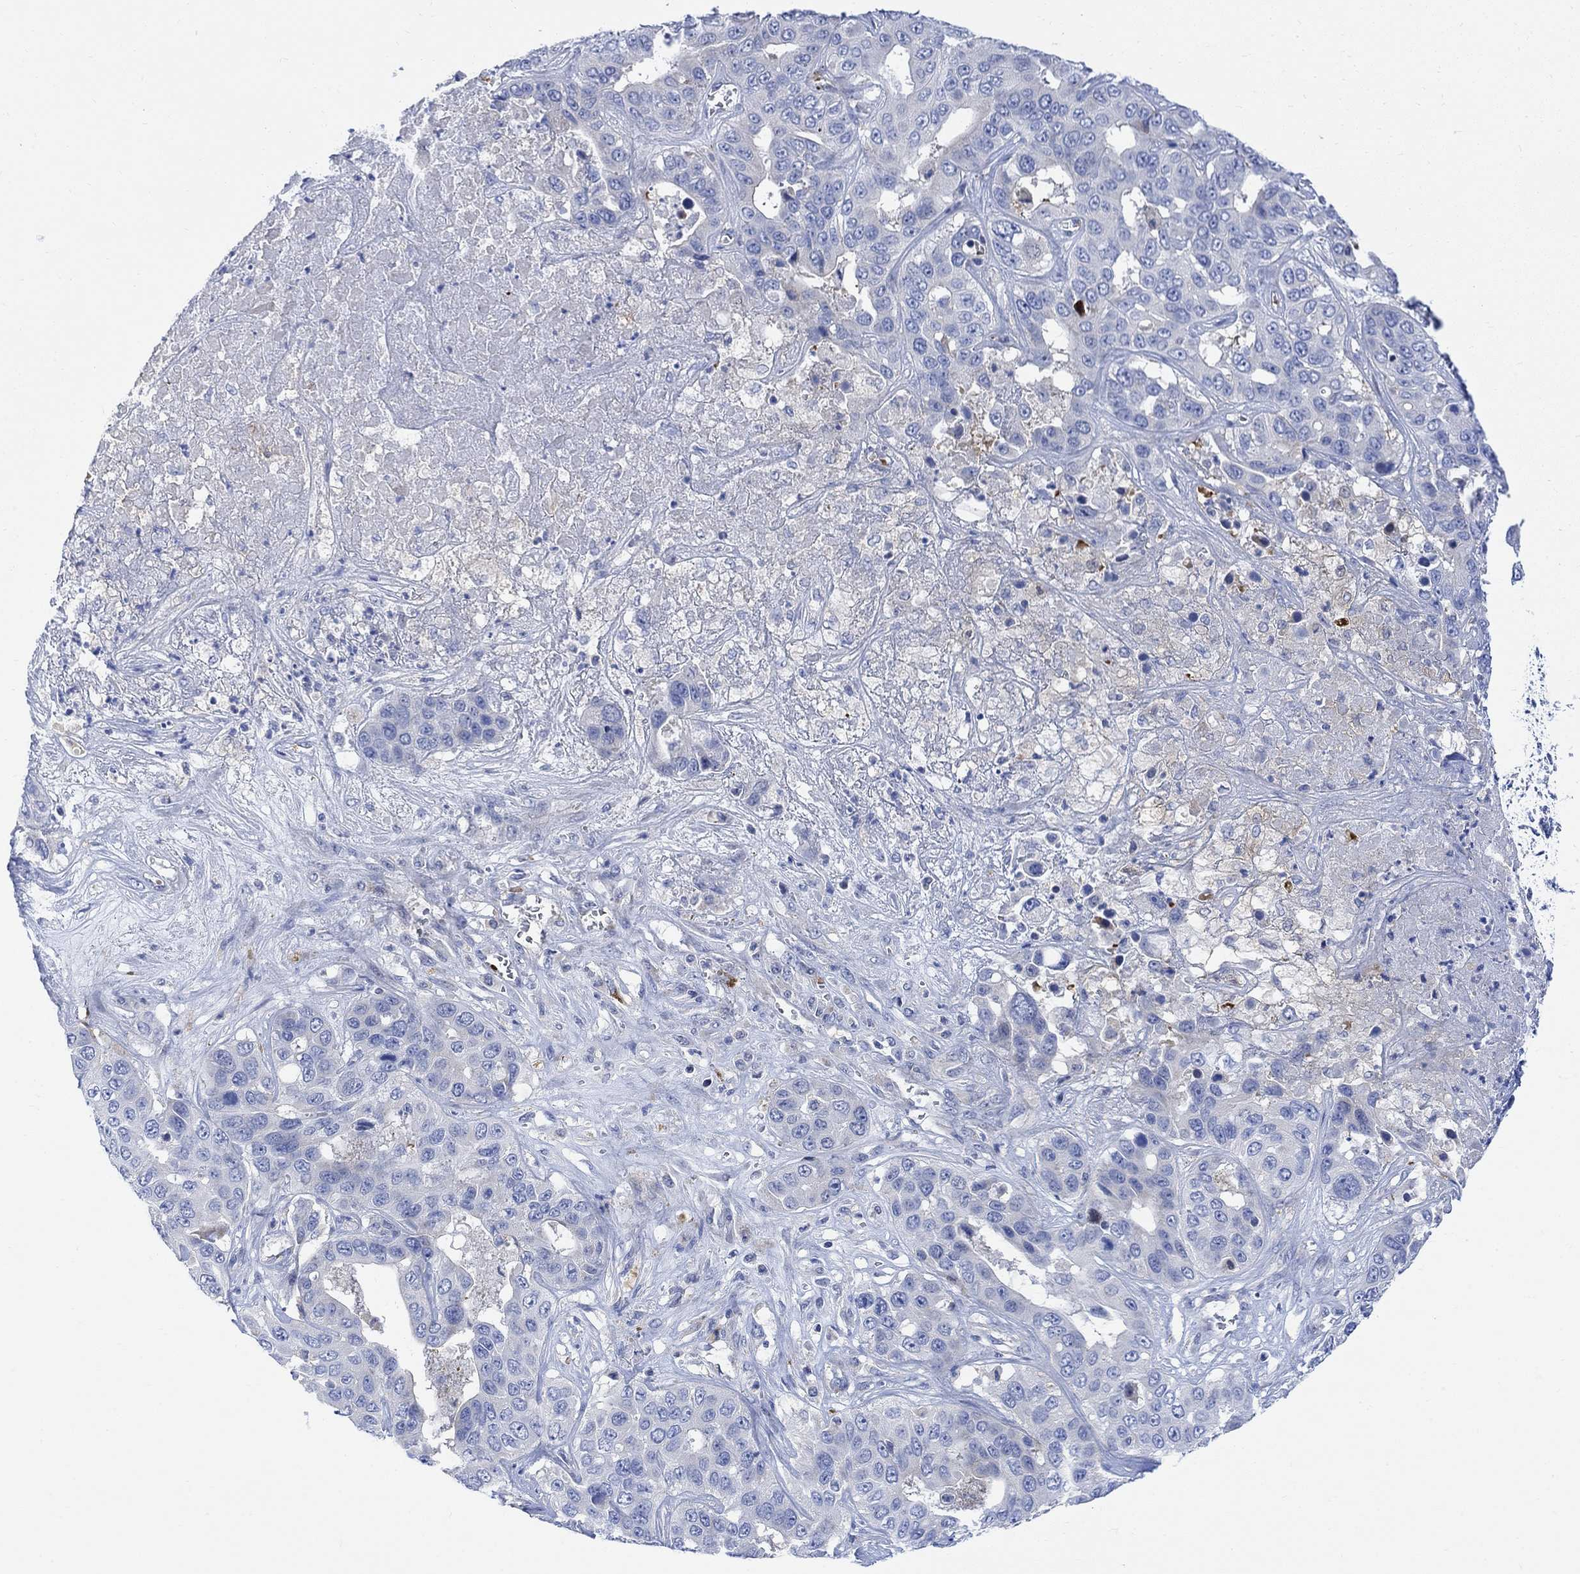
{"staining": {"intensity": "negative", "quantity": "none", "location": "none"}, "tissue": "liver cancer", "cell_type": "Tumor cells", "image_type": "cancer", "snomed": [{"axis": "morphology", "description": "Cholangiocarcinoma"}, {"axis": "topography", "description": "Liver"}], "caption": "Immunohistochemistry histopathology image of human liver cholangiocarcinoma stained for a protein (brown), which reveals no expression in tumor cells.", "gene": "ARSK", "patient": {"sex": "female", "age": 52}}